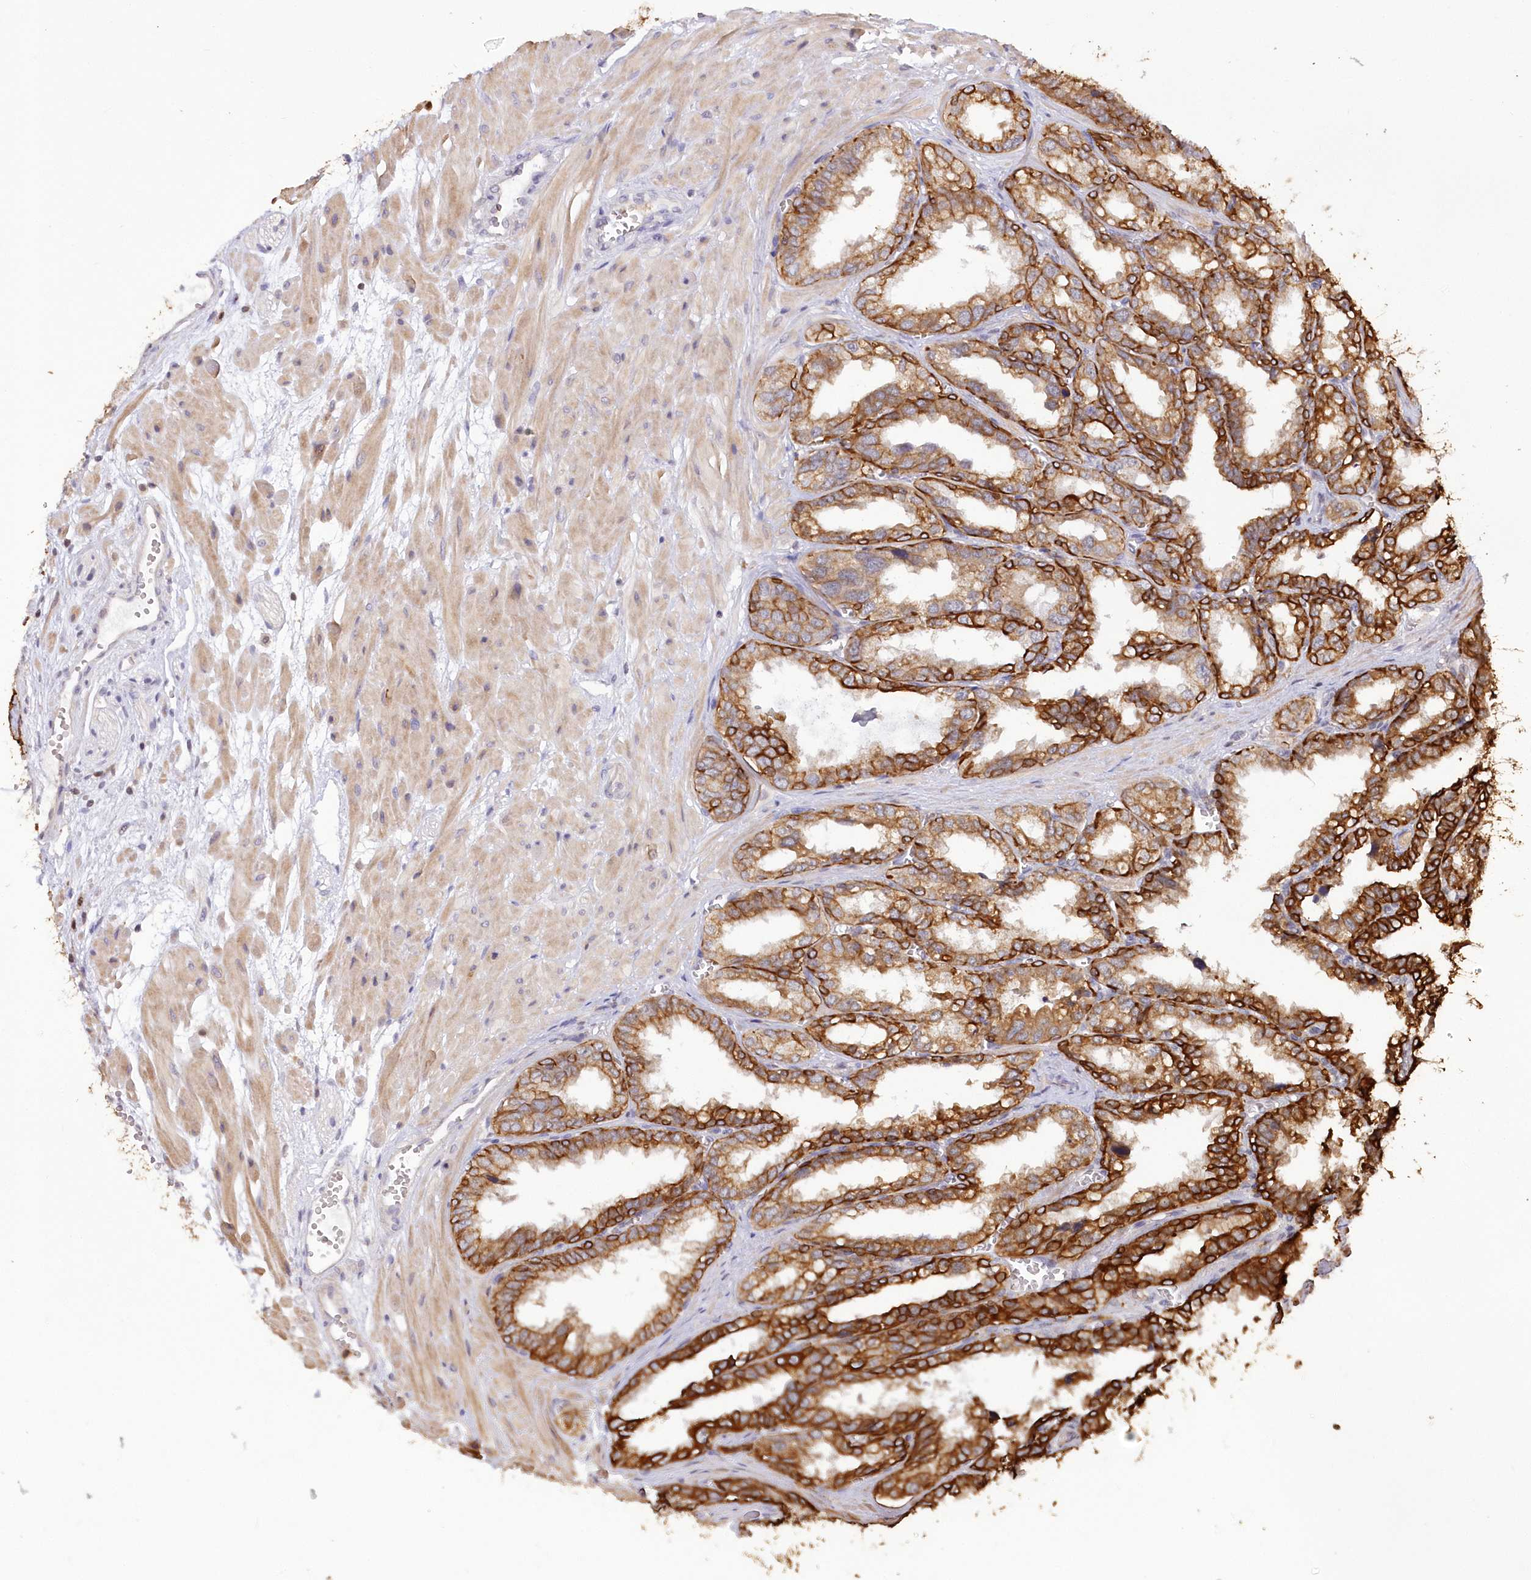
{"staining": {"intensity": "strong", "quantity": ">75%", "location": "cytoplasmic/membranous"}, "tissue": "seminal vesicle", "cell_type": "Glandular cells", "image_type": "normal", "snomed": [{"axis": "morphology", "description": "Normal tissue, NOS"}, {"axis": "topography", "description": "Prostate"}, {"axis": "topography", "description": "Seminal veicle"}], "caption": "Immunohistochemical staining of normal human seminal vesicle exhibits high levels of strong cytoplasmic/membranous staining in approximately >75% of glandular cells. (Stains: DAB in brown, nuclei in blue, Microscopy: brightfield microscopy at high magnification).", "gene": "SNED1", "patient": {"sex": "male", "age": 51}}